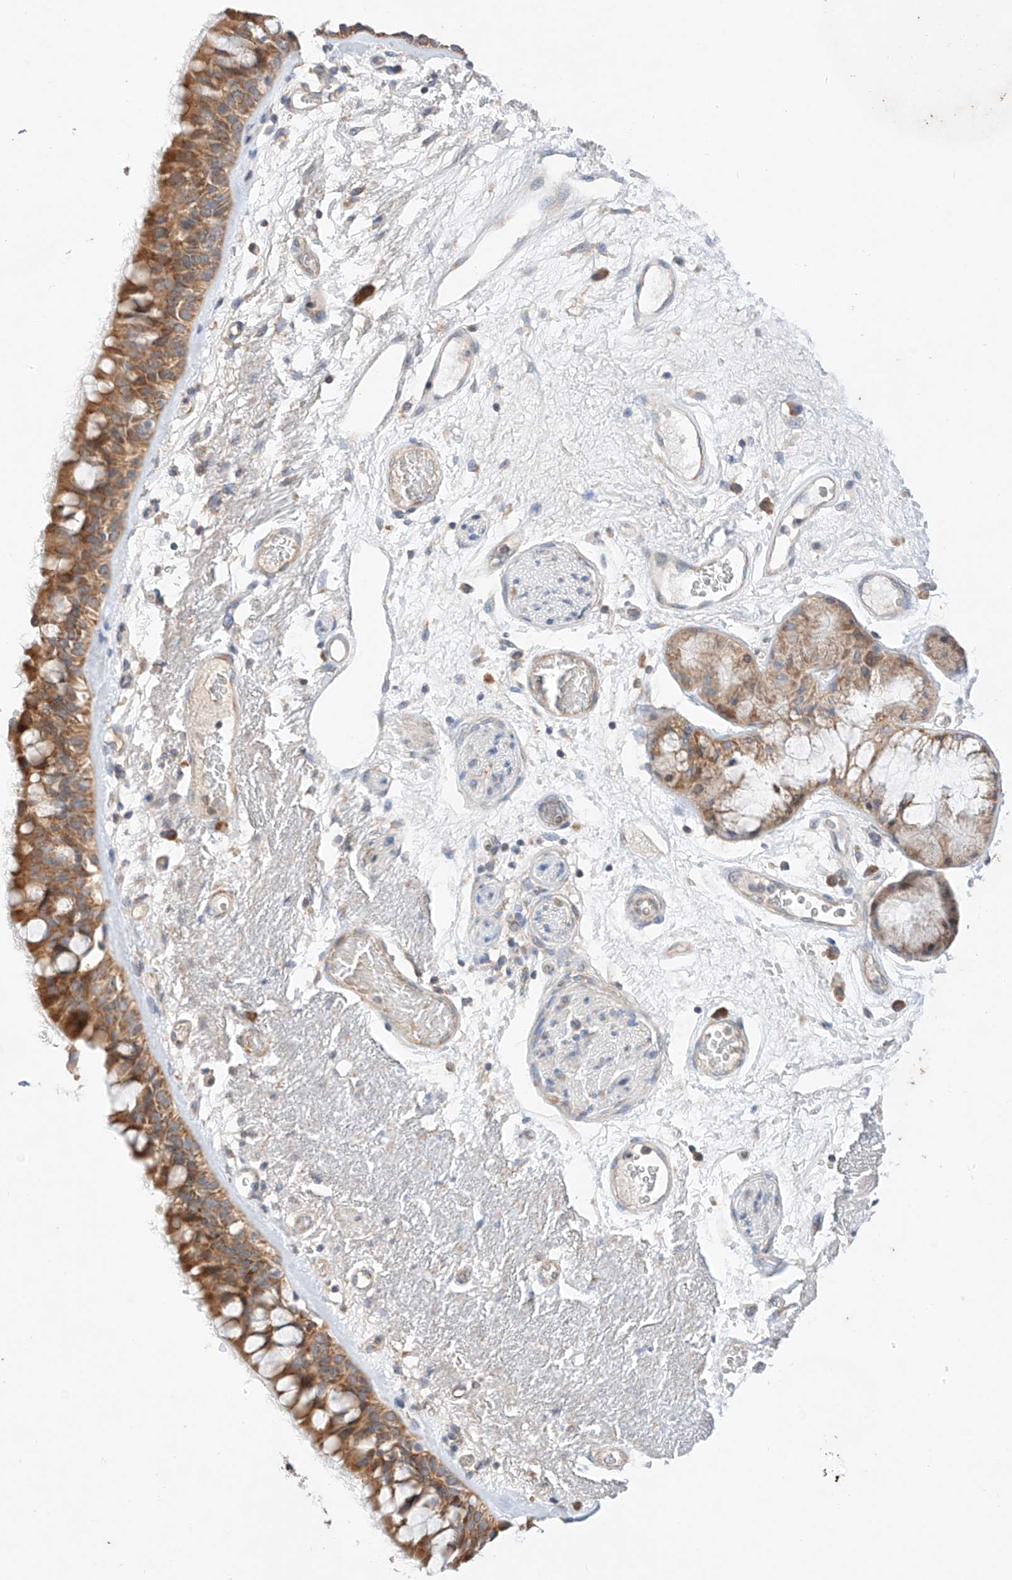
{"staining": {"intensity": "moderate", "quantity": ">75%", "location": "cytoplasmic/membranous"}, "tissue": "bronchus", "cell_type": "Respiratory epithelial cells", "image_type": "normal", "snomed": [{"axis": "morphology", "description": "Normal tissue, NOS"}, {"axis": "morphology", "description": "Squamous cell carcinoma, NOS"}, {"axis": "topography", "description": "Lymph node"}, {"axis": "topography", "description": "Bronchus"}, {"axis": "topography", "description": "Lung"}], "caption": "Immunohistochemistry (DAB) staining of unremarkable human bronchus displays moderate cytoplasmic/membranous protein expression in approximately >75% of respiratory epithelial cells. The protein of interest is shown in brown color, while the nuclei are stained blue.", "gene": "C6orf118", "patient": {"sex": "male", "age": 66}}